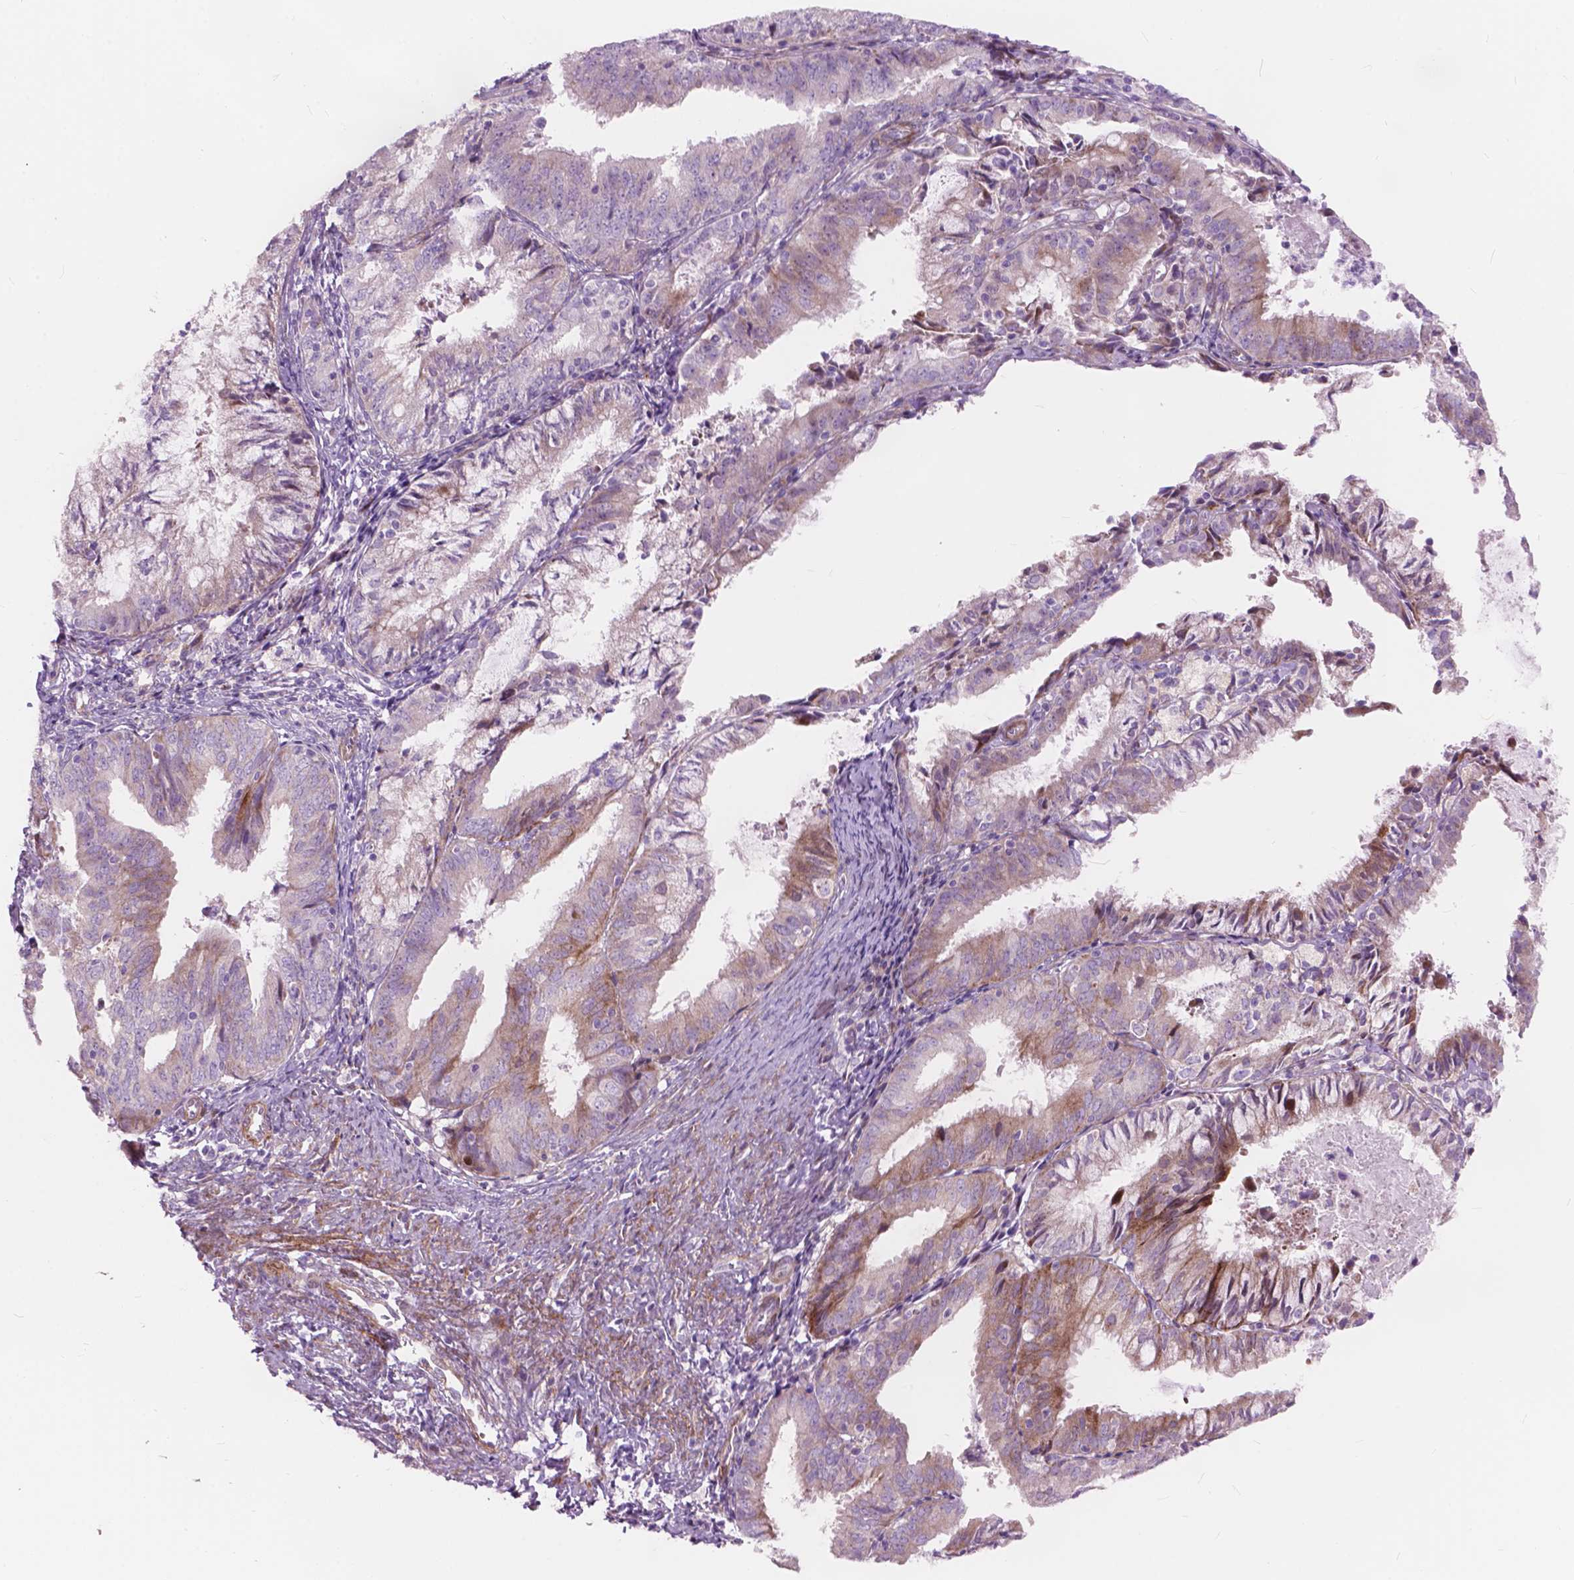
{"staining": {"intensity": "weak", "quantity": "<25%", "location": "cytoplasmic/membranous"}, "tissue": "endometrial cancer", "cell_type": "Tumor cells", "image_type": "cancer", "snomed": [{"axis": "morphology", "description": "Adenocarcinoma, NOS"}, {"axis": "topography", "description": "Endometrium"}], "caption": "IHC photomicrograph of neoplastic tissue: human adenocarcinoma (endometrial) stained with DAB (3,3'-diaminobenzidine) shows no significant protein positivity in tumor cells.", "gene": "MORN1", "patient": {"sex": "female", "age": 57}}